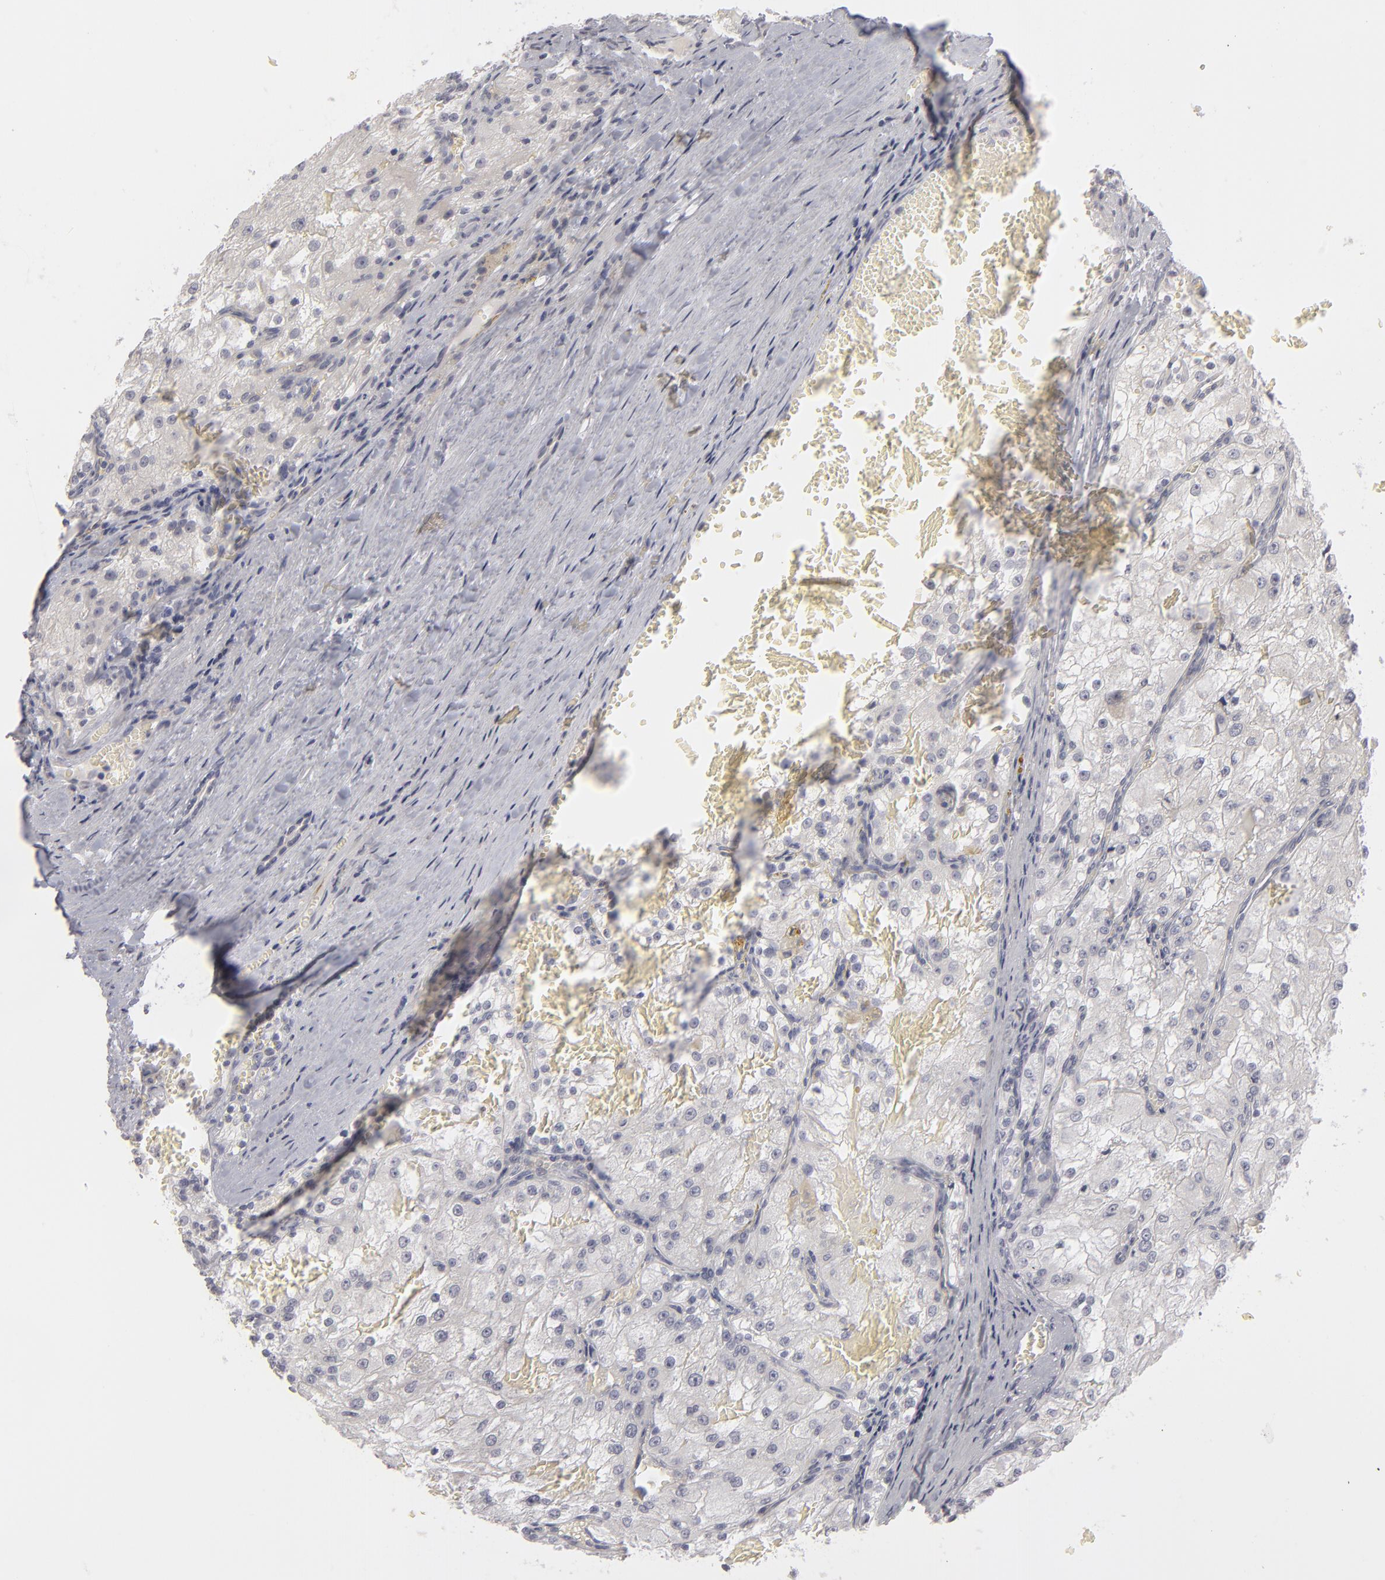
{"staining": {"intensity": "negative", "quantity": "none", "location": "none"}, "tissue": "renal cancer", "cell_type": "Tumor cells", "image_type": "cancer", "snomed": [{"axis": "morphology", "description": "Adenocarcinoma, NOS"}, {"axis": "topography", "description": "Kidney"}], "caption": "A micrograph of renal cancer stained for a protein demonstrates no brown staining in tumor cells.", "gene": "KIAA1210", "patient": {"sex": "female", "age": 74}}